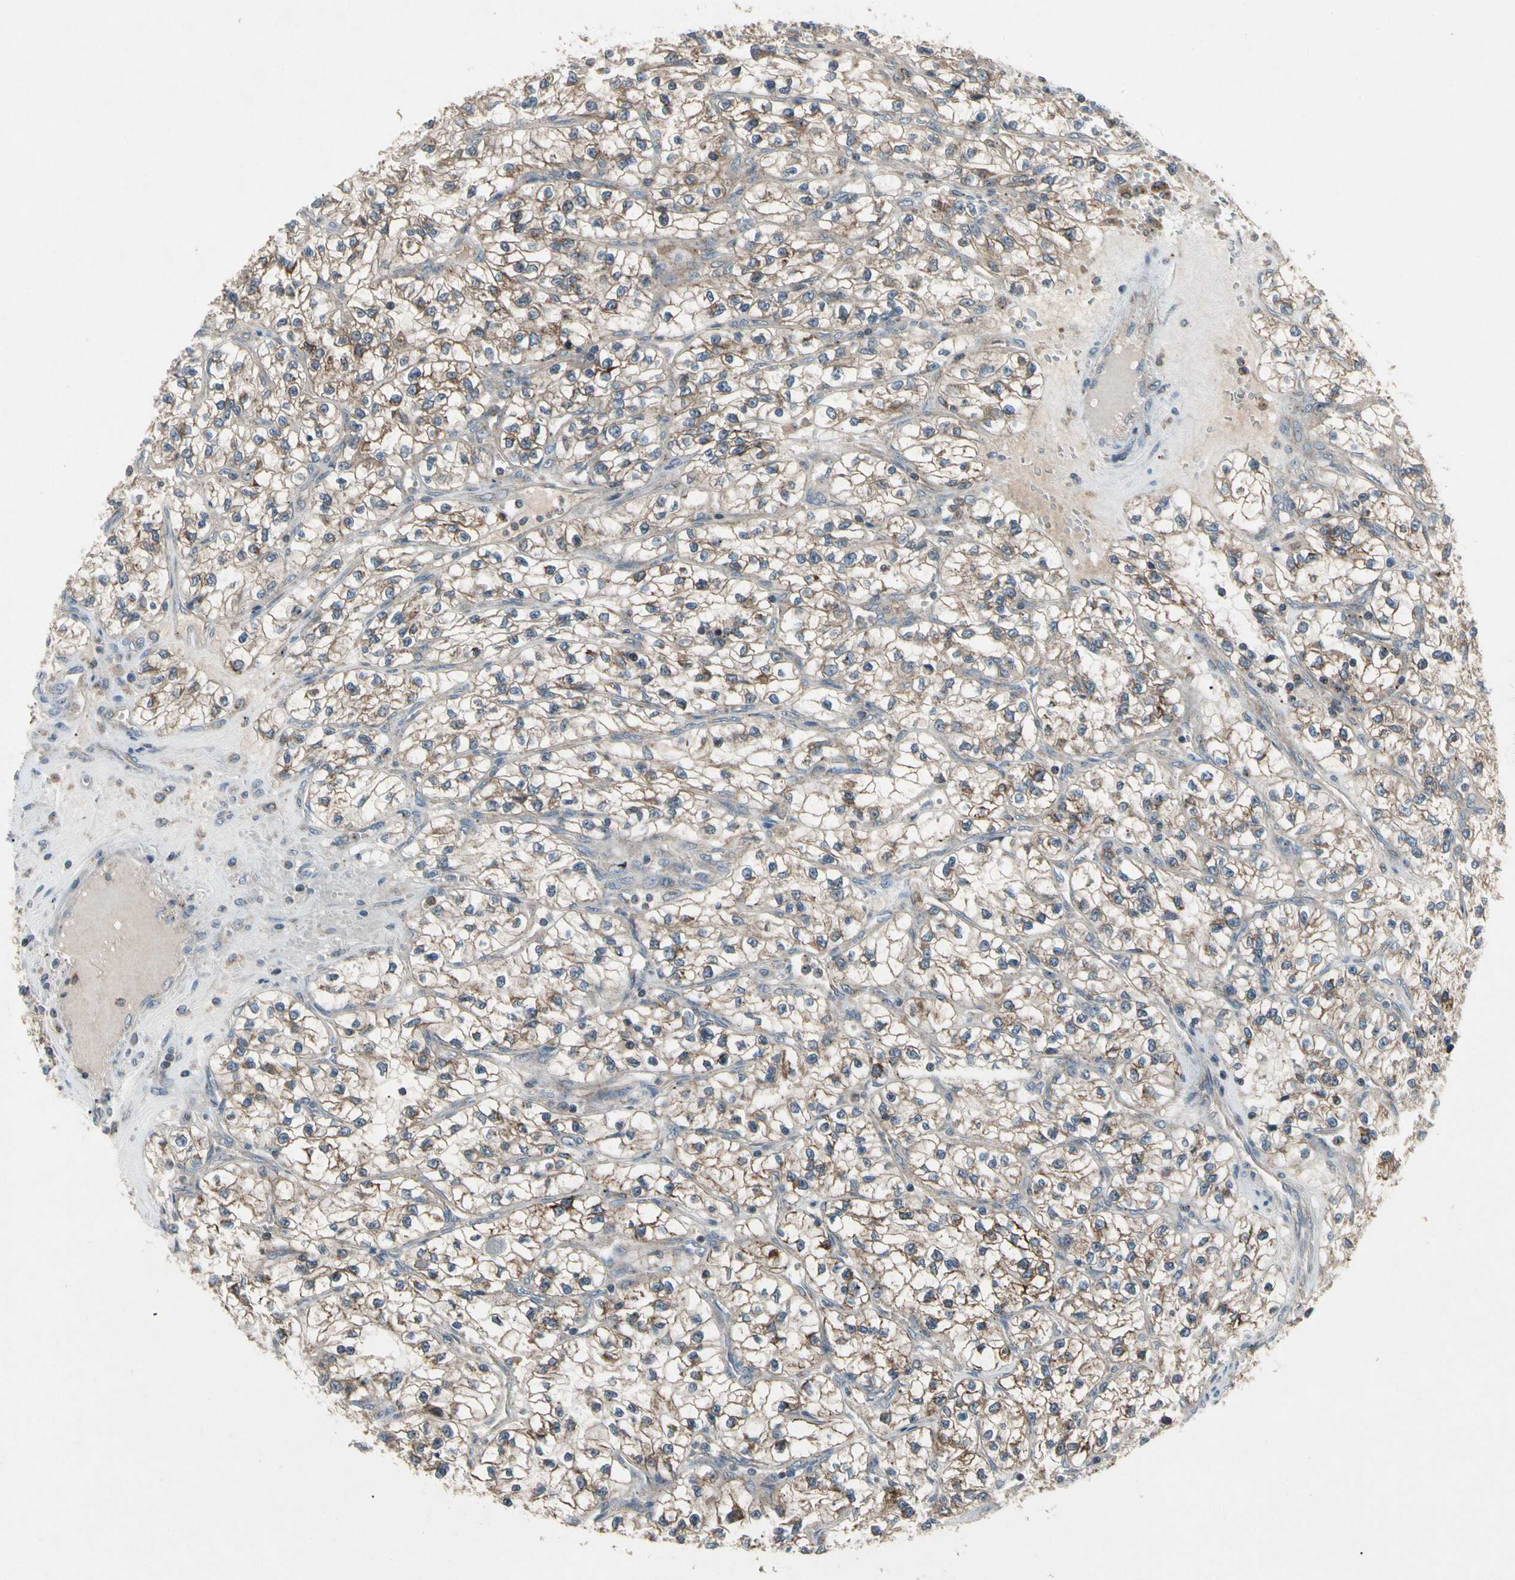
{"staining": {"intensity": "moderate", "quantity": ">75%", "location": "cytoplasmic/membranous"}, "tissue": "renal cancer", "cell_type": "Tumor cells", "image_type": "cancer", "snomed": [{"axis": "morphology", "description": "Adenocarcinoma, NOS"}, {"axis": "topography", "description": "Kidney"}], "caption": "About >75% of tumor cells in human renal adenocarcinoma demonstrate moderate cytoplasmic/membranous protein expression as visualized by brown immunohistochemical staining.", "gene": "NMI", "patient": {"sex": "female", "age": 57}}